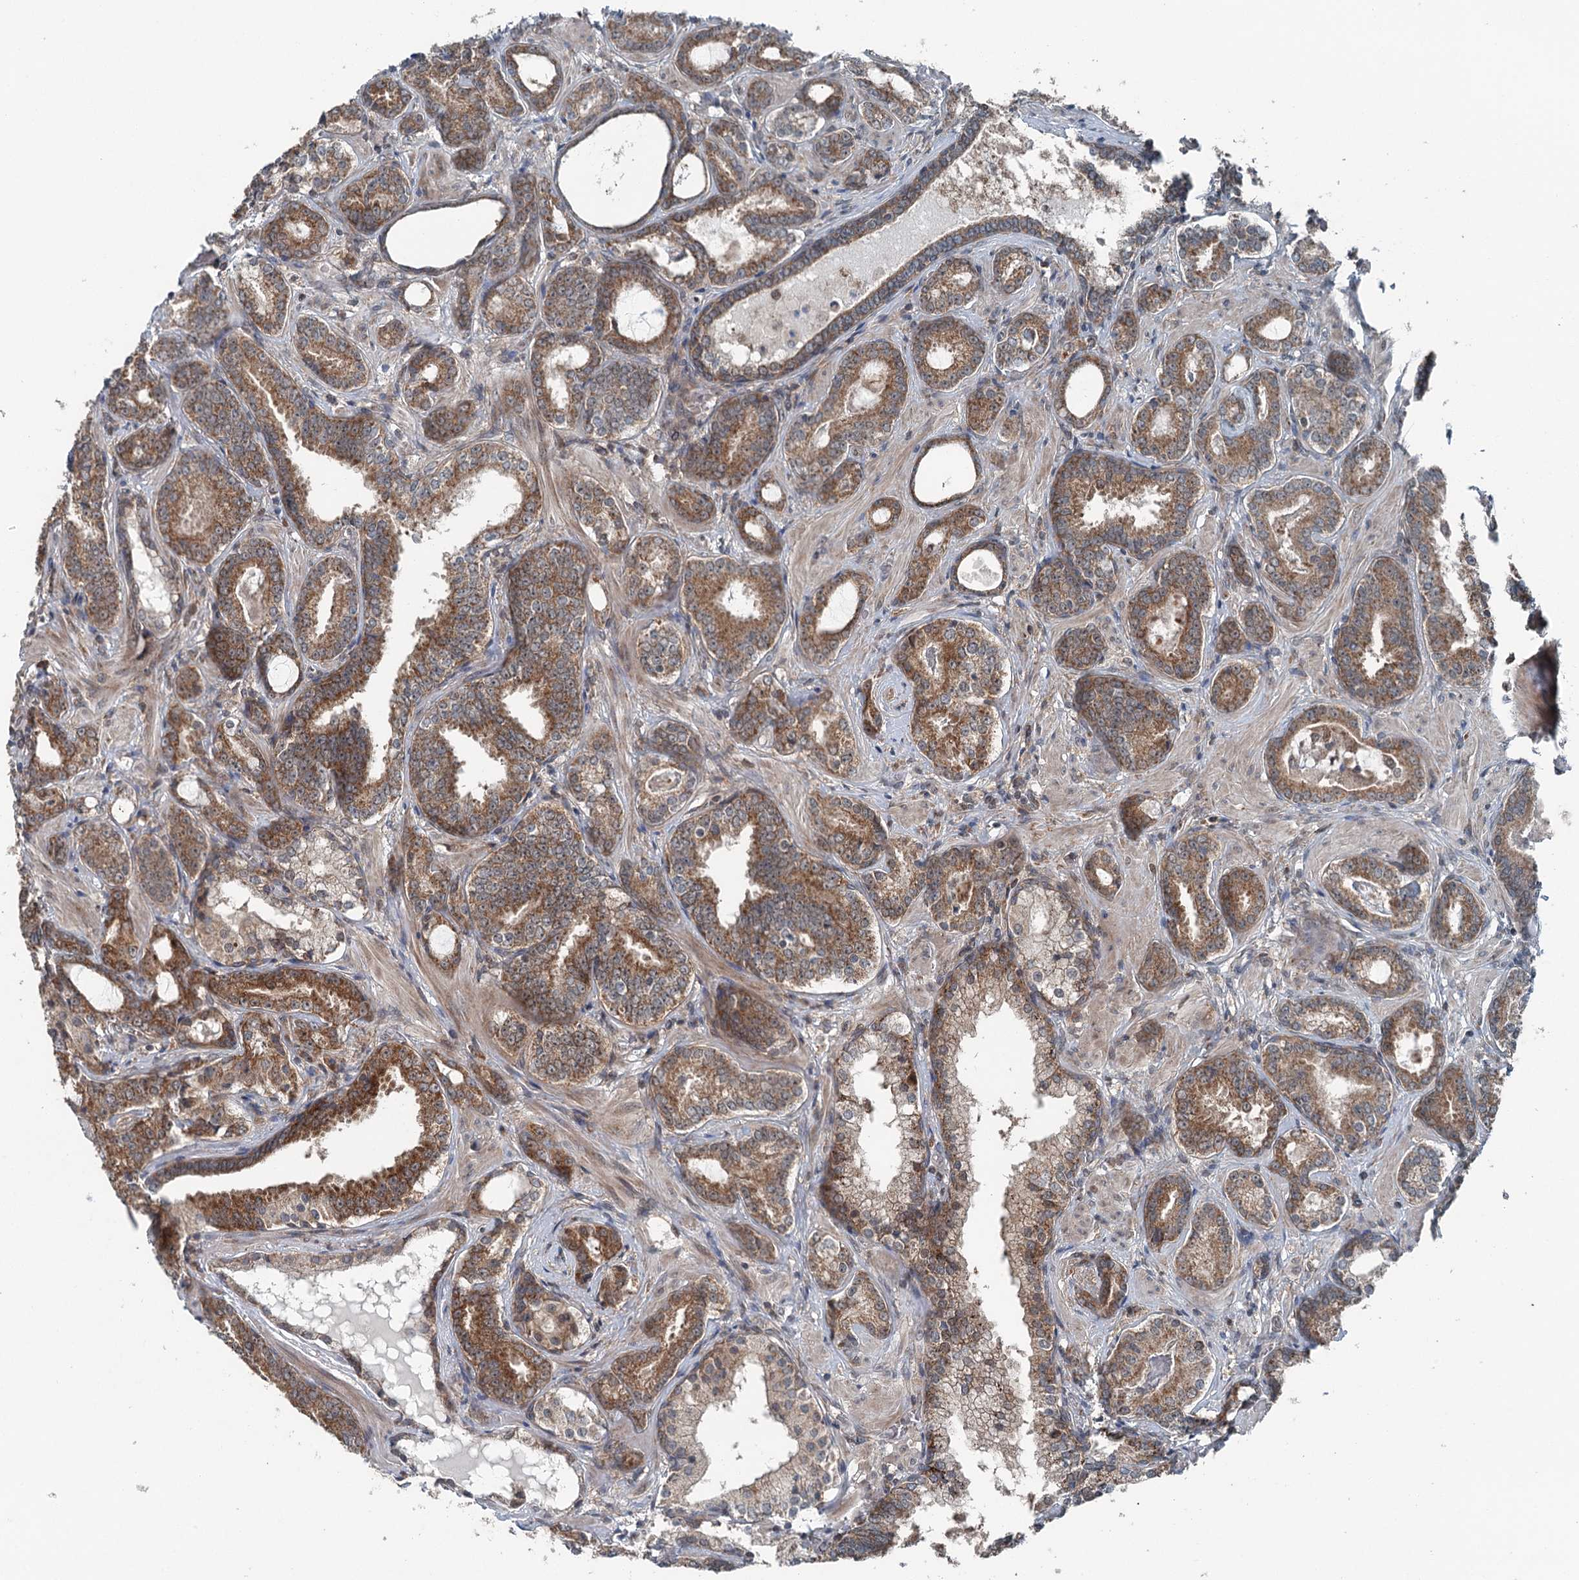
{"staining": {"intensity": "moderate", "quantity": ">75%", "location": "cytoplasmic/membranous"}, "tissue": "prostate cancer", "cell_type": "Tumor cells", "image_type": "cancer", "snomed": [{"axis": "morphology", "description": "Adenocarcinoma, High grade"}, {"axis": "topography", "description": "Prostate"}], "caption": "Prostate cancer stained for a protein (brown) displays moderate cytoplasmic/membranous positive staining in approximately >75% of tumor cells.", "gene": "WAPL", "patient": {"sex": "male", "age": 58}}